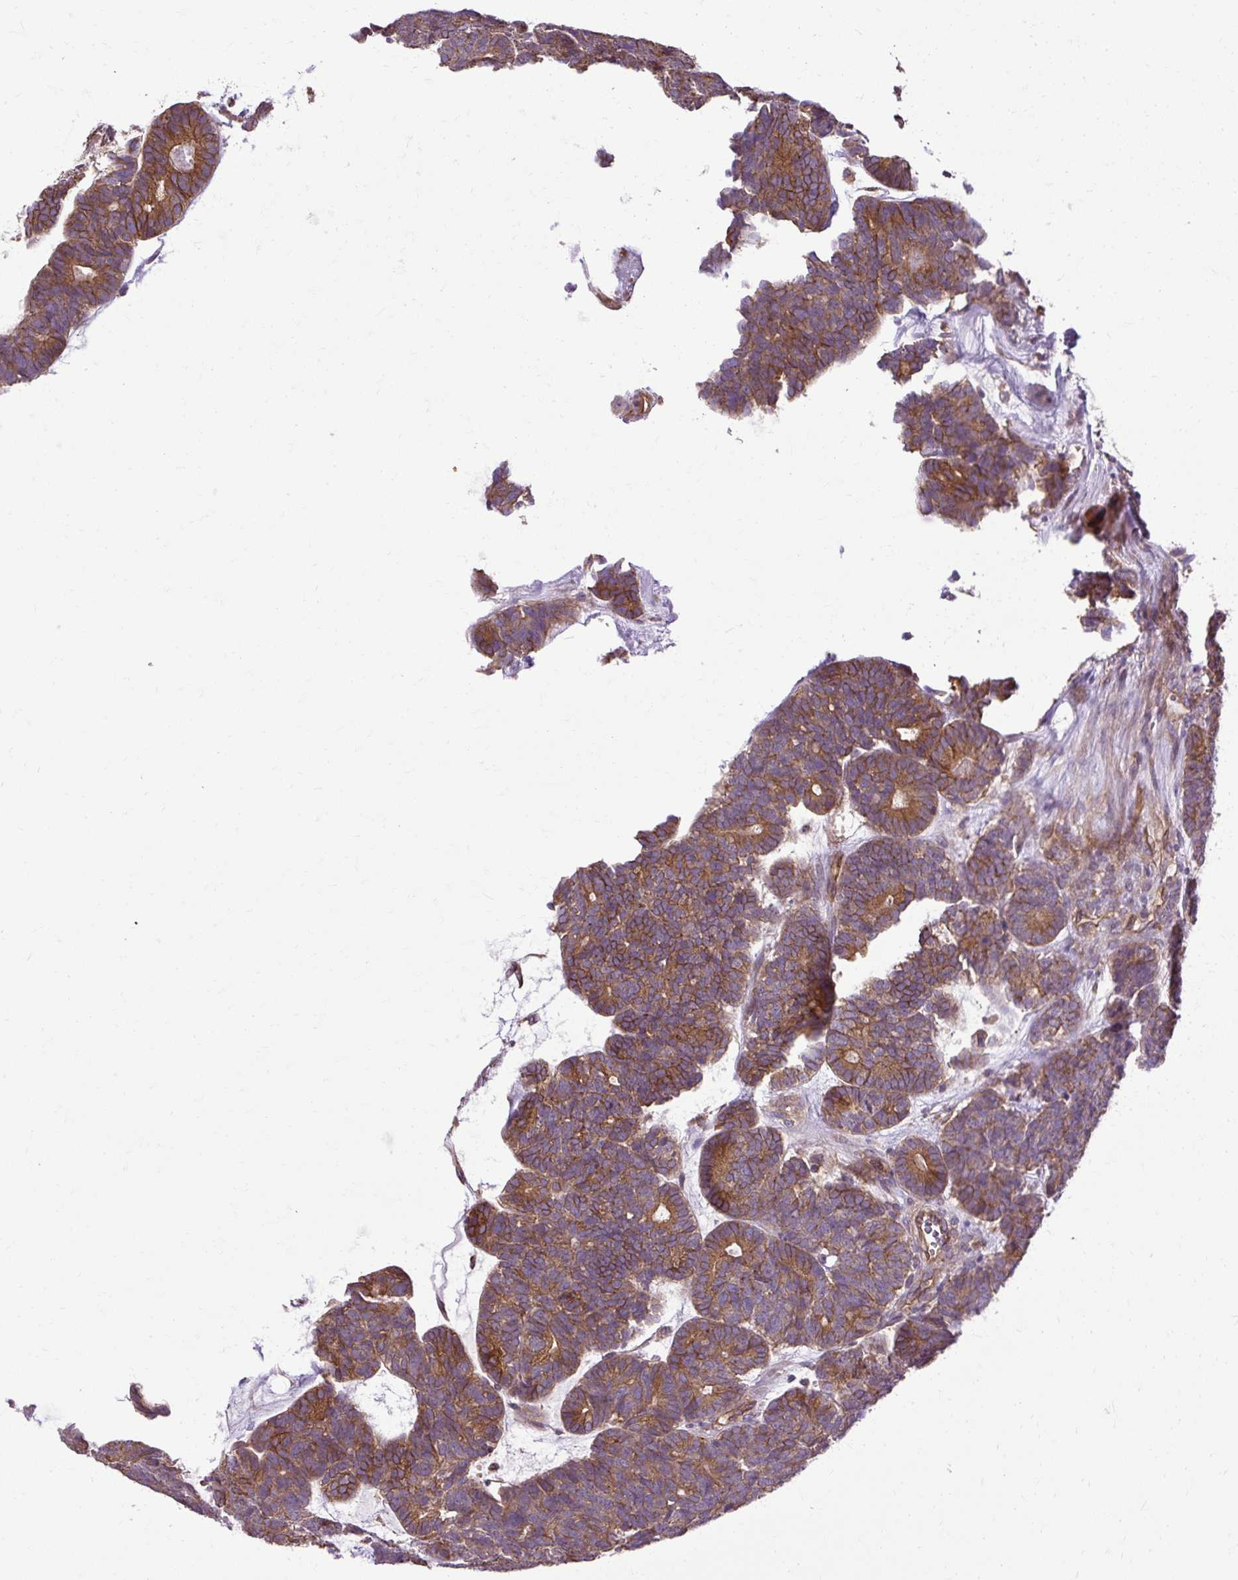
{"staining": {"intensity": "moderate", "quantity": ">75%", "location": "cytoplasmic/membranous"}, "tissue": "head and neck cancer", "cell_type": "Tumor cells", "image_type": "cancer", "snomed": [{"axis": "morphology", "description": "Adenocarcinoma, NOS"}, {"axis": "topography", "description": "Head-Neck"}], "caption": "Head and neck cancer (adenocarcinoma) tissue displays moderate cytoplasmic/membranous staining in approximately >75% of tumor cells, visualized by immunohistochemistry.", "gene": "CCDC93", "patient": {"sex": "female", "age": 81}}